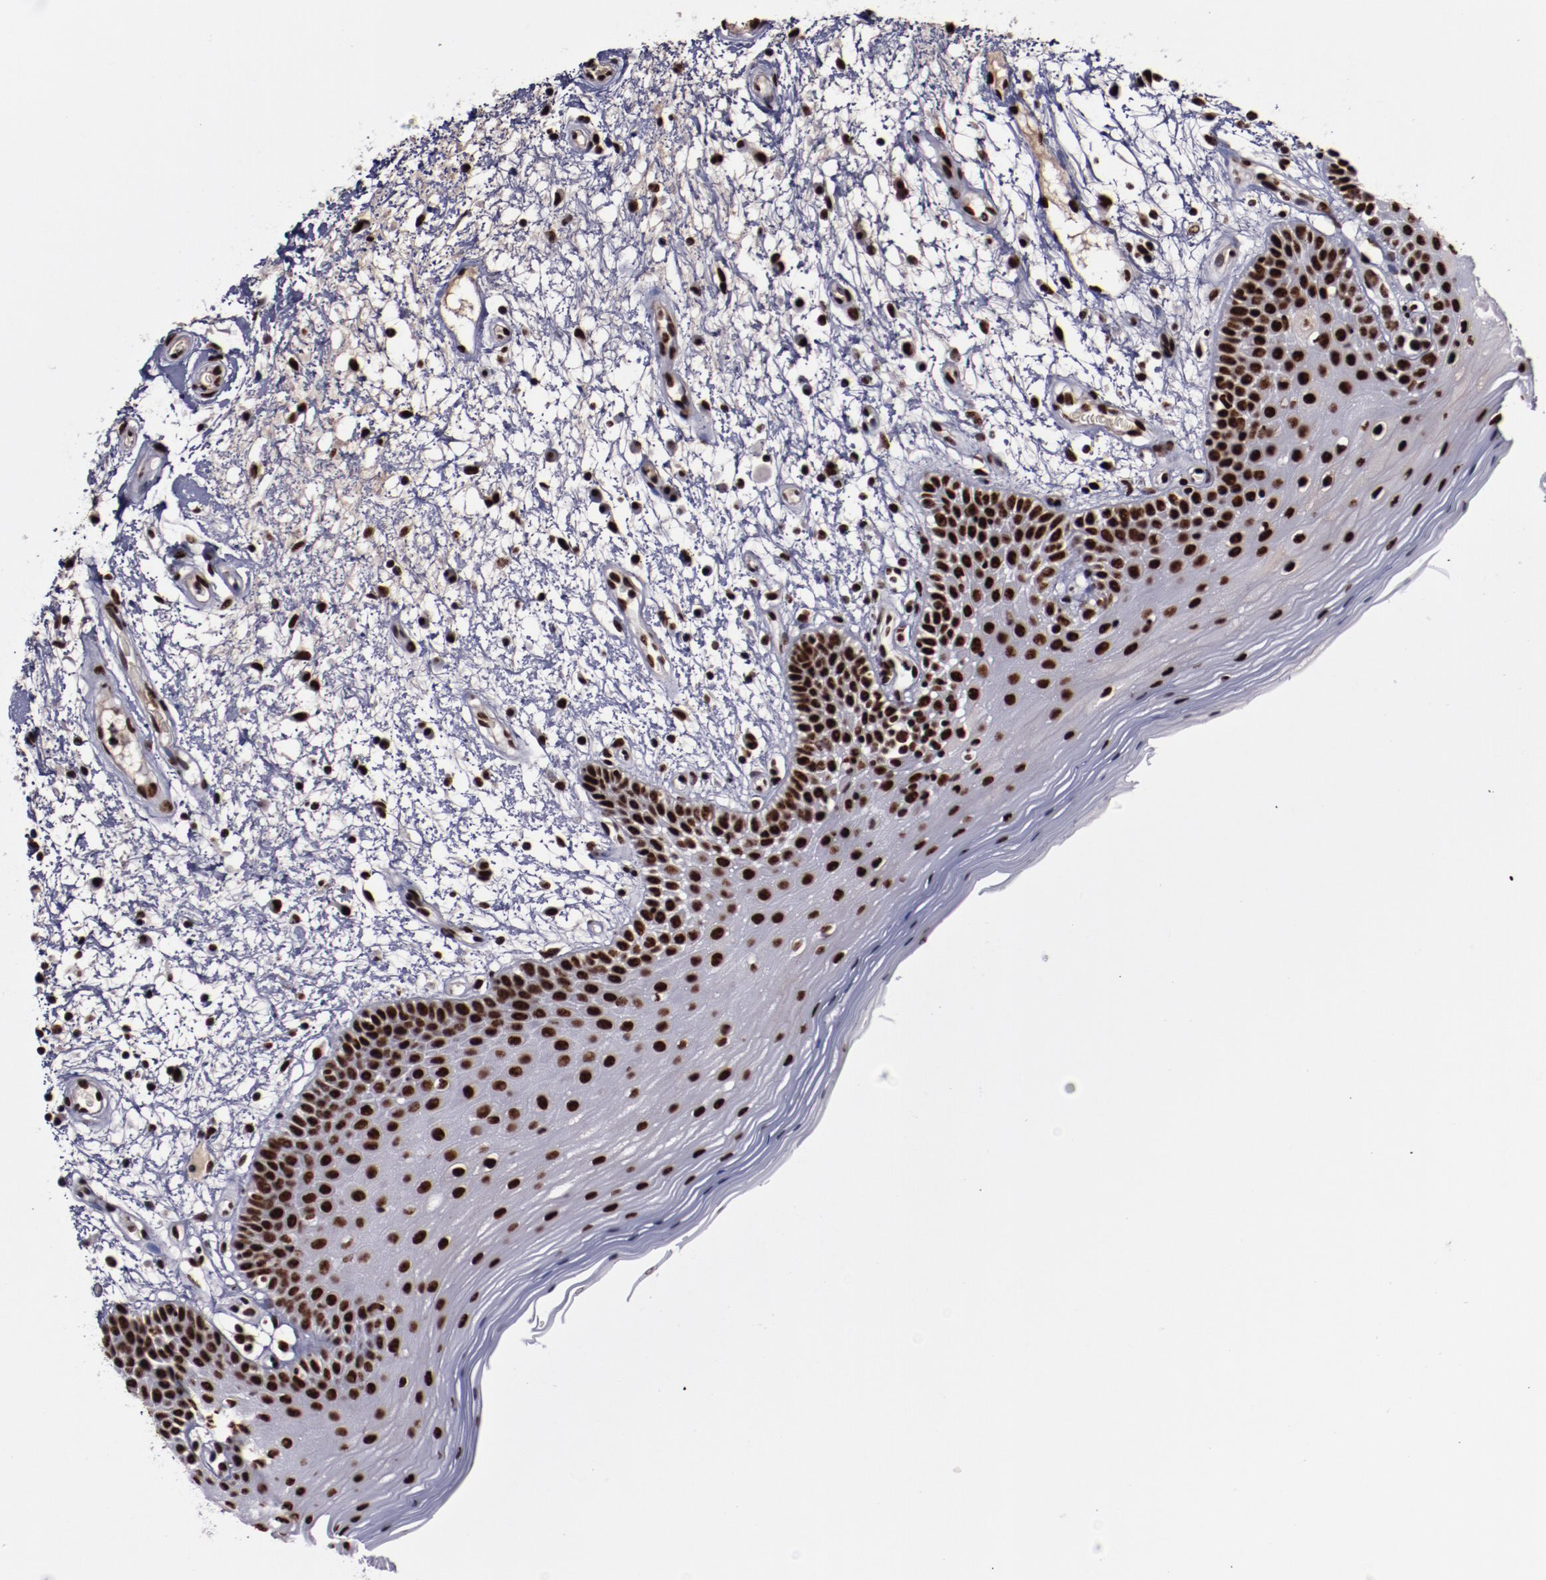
{"staining": {"intensity": "strong", "quantity": ">75%", "location": "nuclear"}, "tissue": "oral mucosa", "cell_type": "Squamous epithelial cells", "image_type": "normal", "snomed": [{"axis": "morphology", "description": "Normal tissue, NOS"}, {"axis": "morphology", "description": "Squamous cell carcinoma, NOS"}, {"axis": "topography", "description": "Skeletal muscle"}, {"axis": "topography", "description": "Oral tissue"}, {"axis": "topography", "description": "Head-Neck"}], "caption": "Oral mucosa was stained to show a protein in brown. There is high levels of strong nuclear expression in approximately >75% of squamous epithelial cells. Nuclei are stained in blue.", "gene": "ERH", "patient": {"sex": "male", "age": 71}}